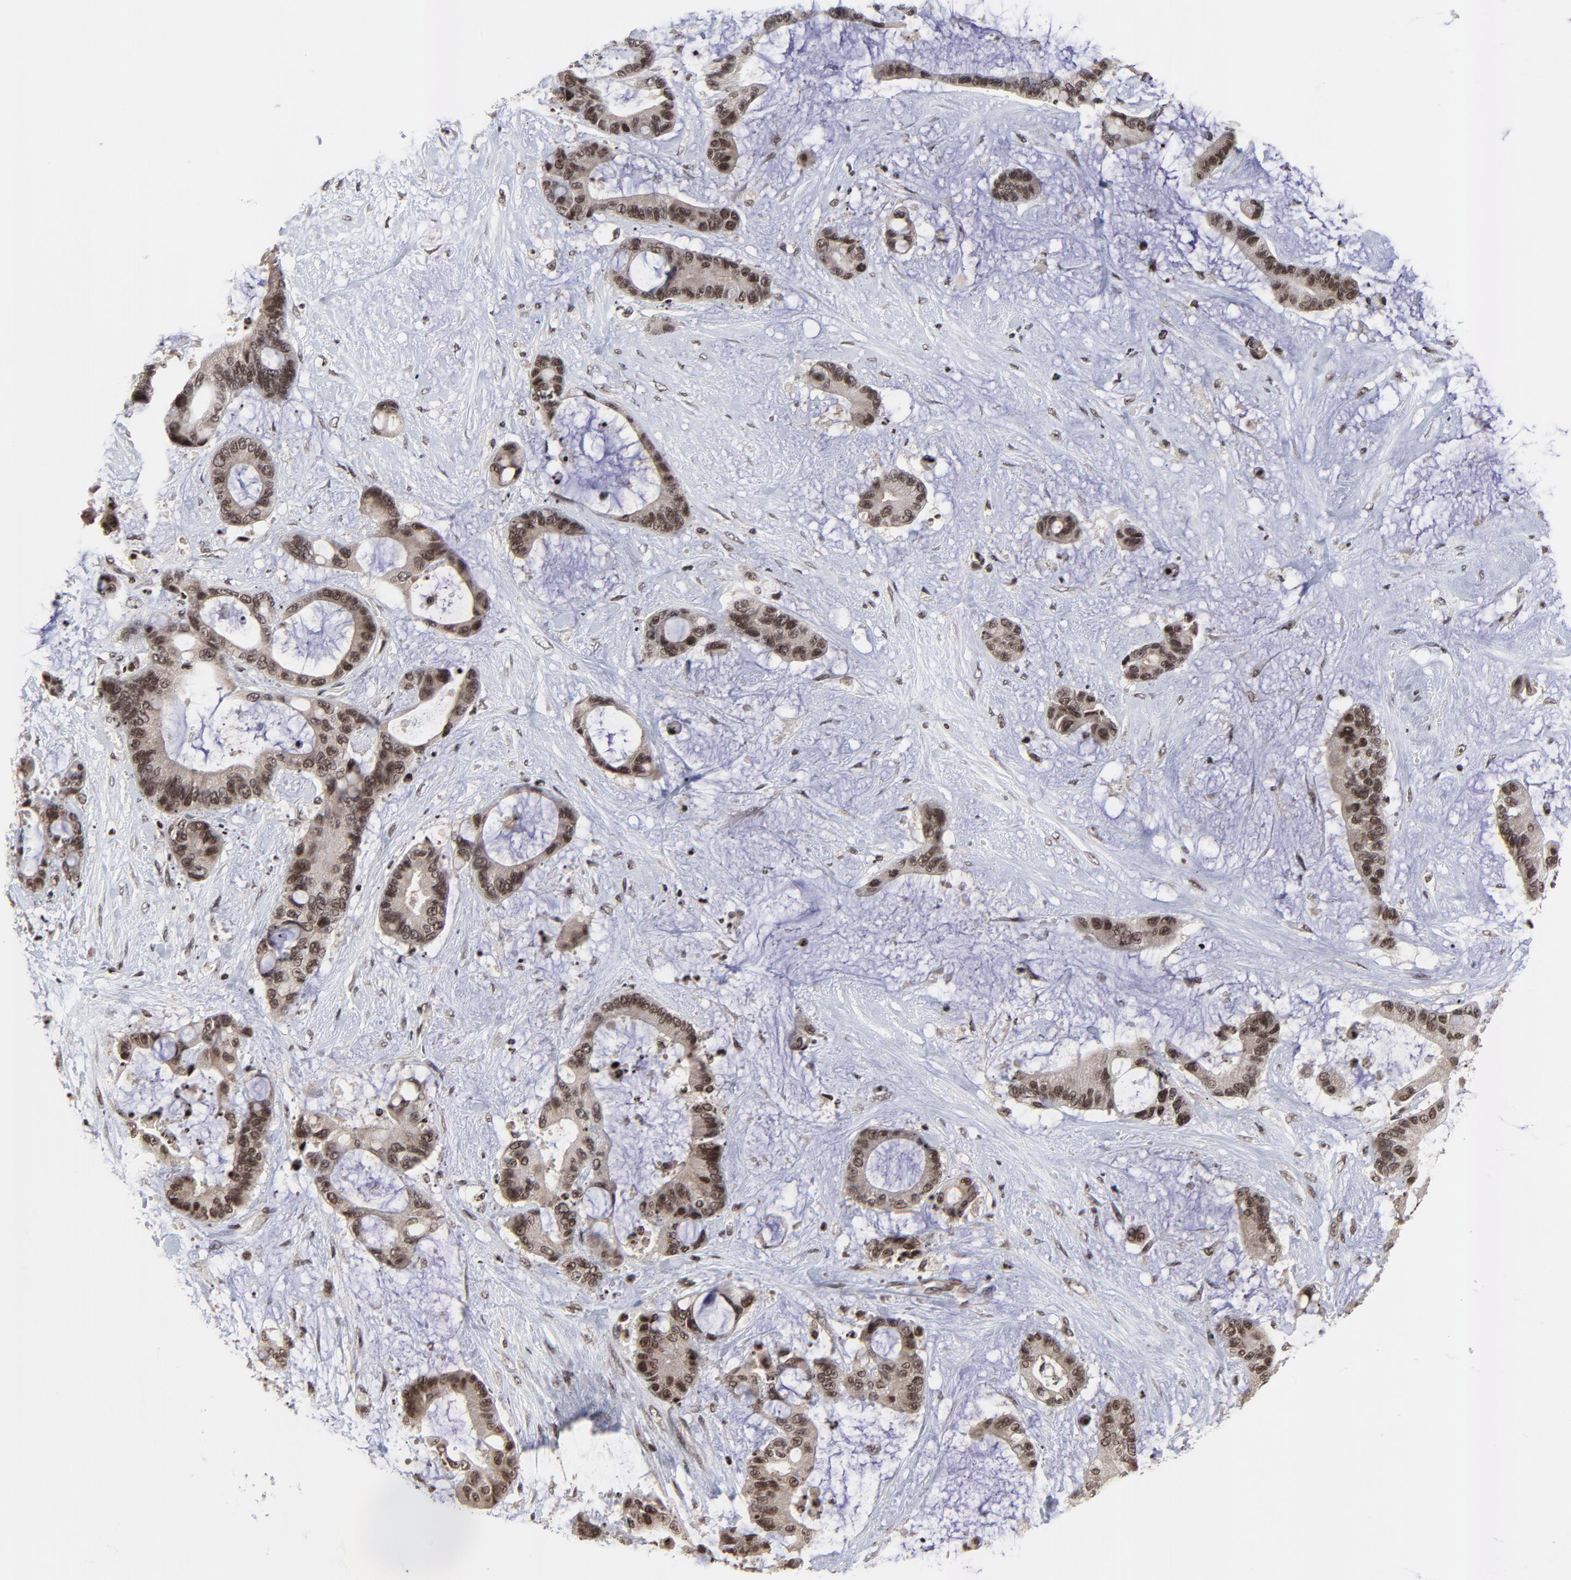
{"staining": {"intensity": "strong", "quantity": ">75%", "location": "cytoplasmic/membranous,nuclear"}, "tissue": "liver cancer", "cell_type": "Tumor cells", "image_type": "cancer", "snomed": [{"axis": "morphology", "description": "Cholangiocarcinoma"}, {"axis": "topography", "description": "Liver"}], "caption": "Liver cholangiocarcinoma was stained to show a protein in brown. There is high levels of strong cytoplasmic/membranous and nuclear expression in approximately >75% of tumor cells.", "gene": "ZNF777", "patient": {"sex": "female", "age": 73}}